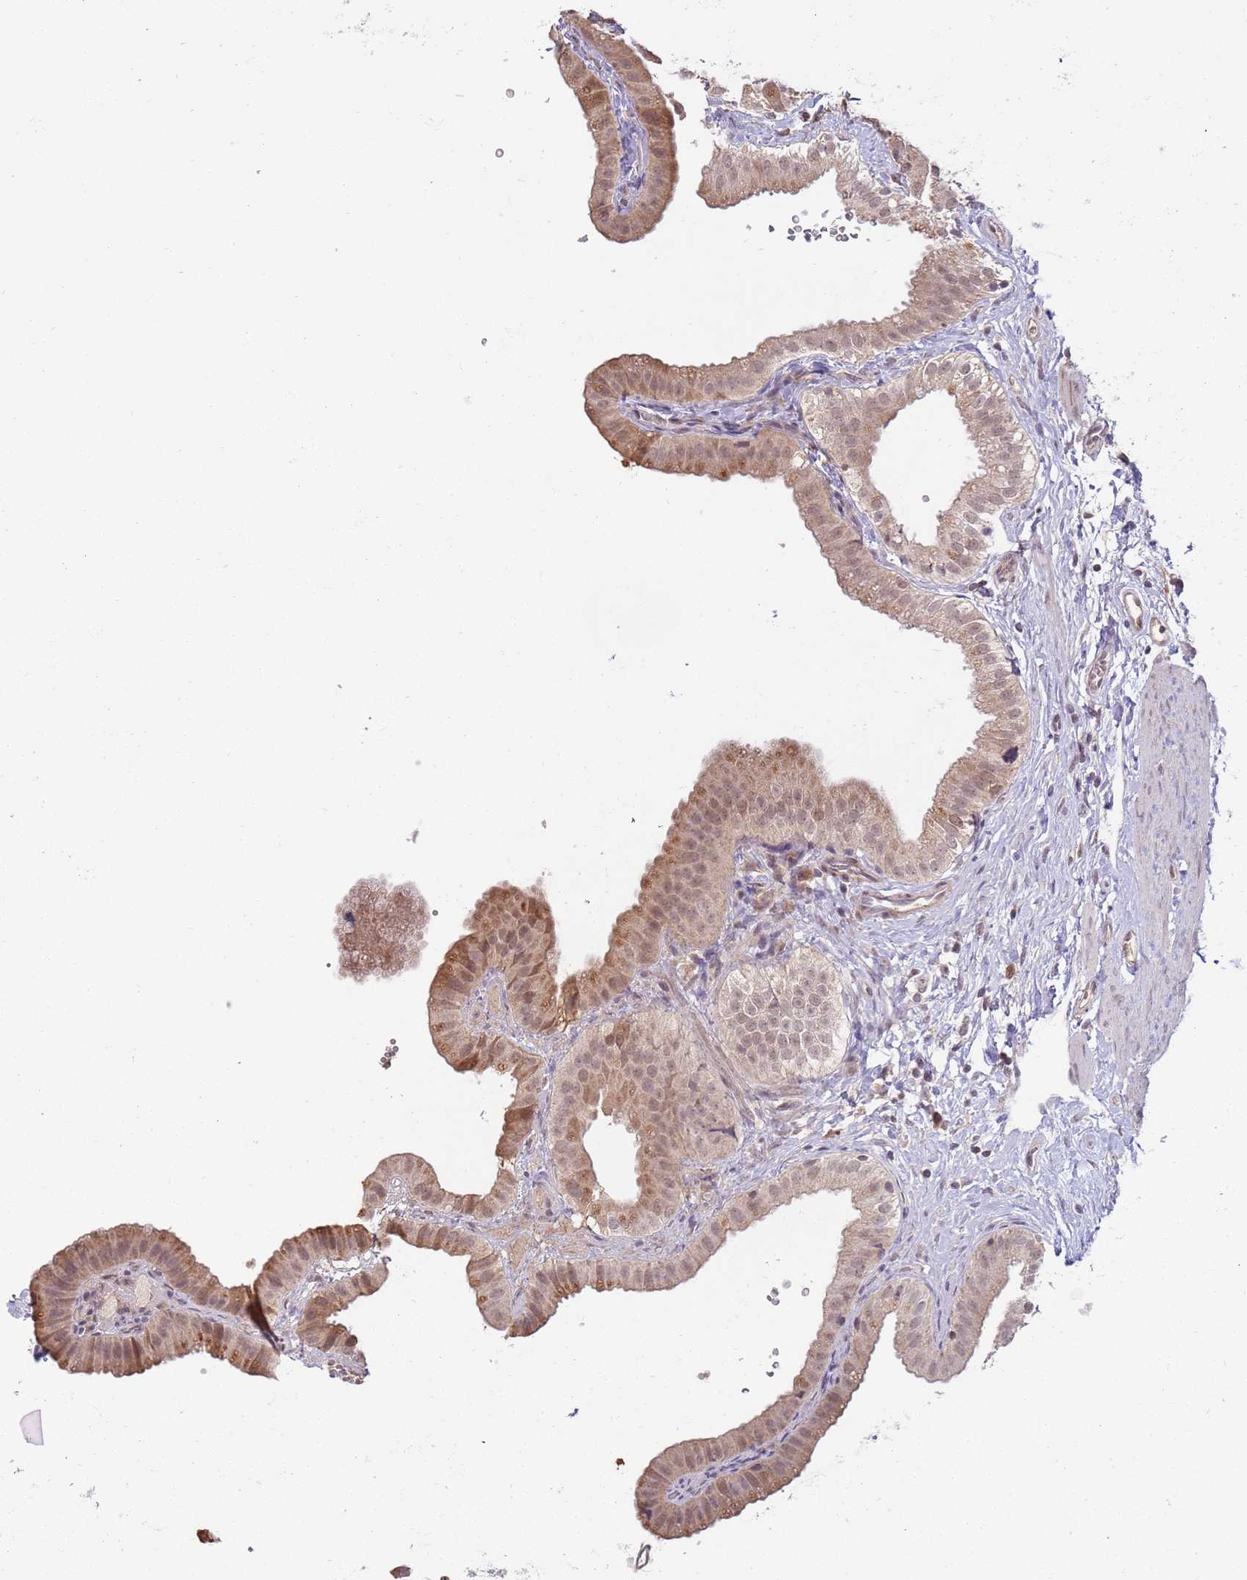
{"staining": {"intensity": "moderate", "quantity": ">75%", "location": "cytoplasmic/membranous,nuclear"}, "tissue": "gallbladder", "cell_type": "Glandular cells", "image_type": "normal", "snomed": [{"axis": "morphology", "description": "Normal tissue, NOS"}, {"axis": "topography", "description": "Gallbladder"}], "caption": "Protein analysis of unremarkable gallbladder shows moderate cytoplasmic/membranous,nuclear staining in about >75% of glandular cells.", "gene": "NBPF4", "patient": {"sex": "female", "age": 61}}